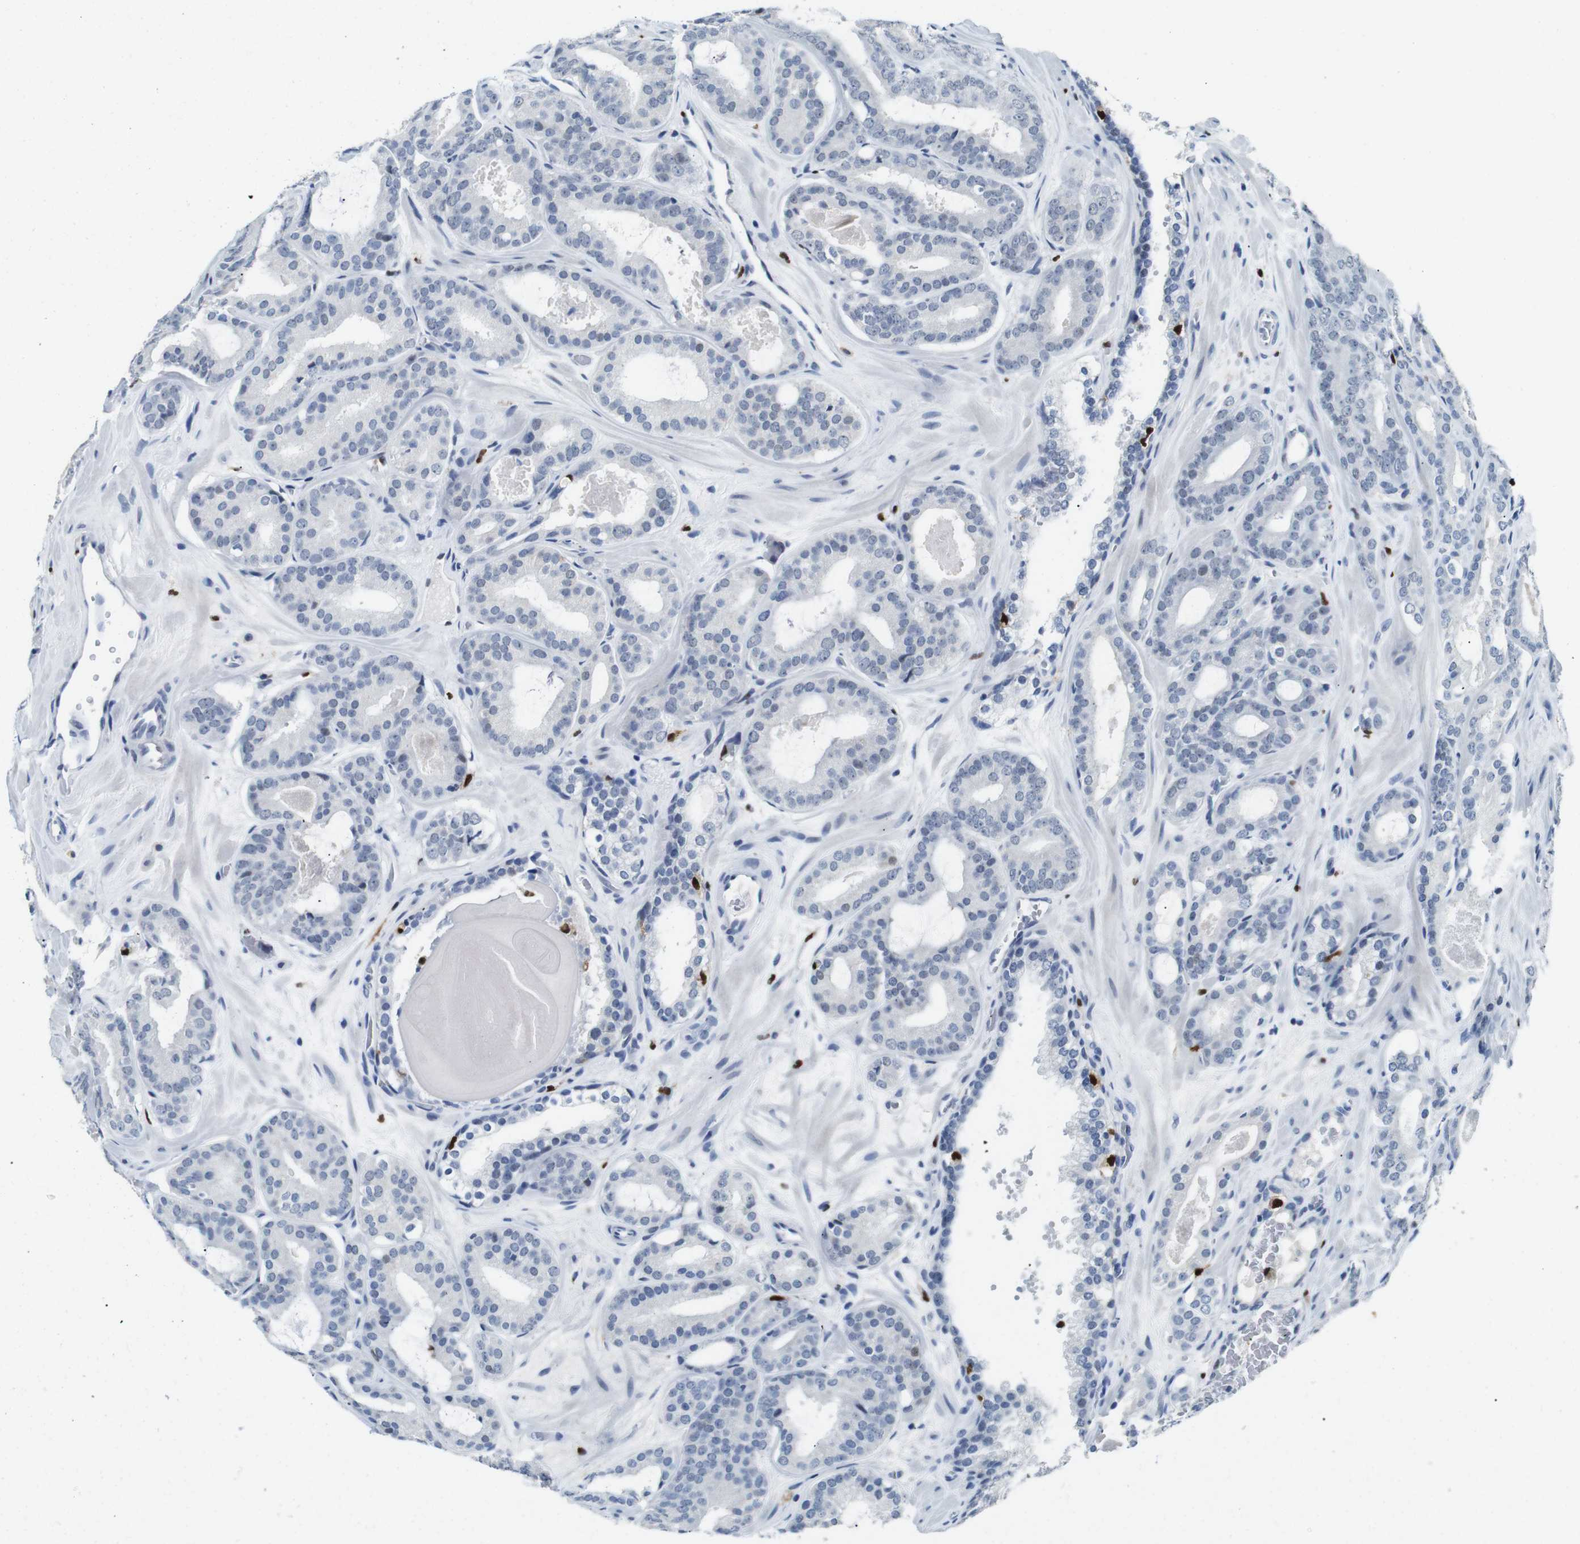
{"staining": {"intensity": "negative", "quantity": "none", "location": "none"}, "tissue": "prostate cancer", "cell_type": "Tumor cells", "image_type": "cancer", "snomed": [{"axis": "morphology", "description": "Adenocarcinoma, High grade"}, {"axis": "topography", "description": "Prostate"}], "caption": "A photomicrograph of human prostate cancer (high-grade adenocarcinoma) is negative for staining in tumor cells.", "gene": "IRF8", "patient": {"sex": "male", "age": 60}}